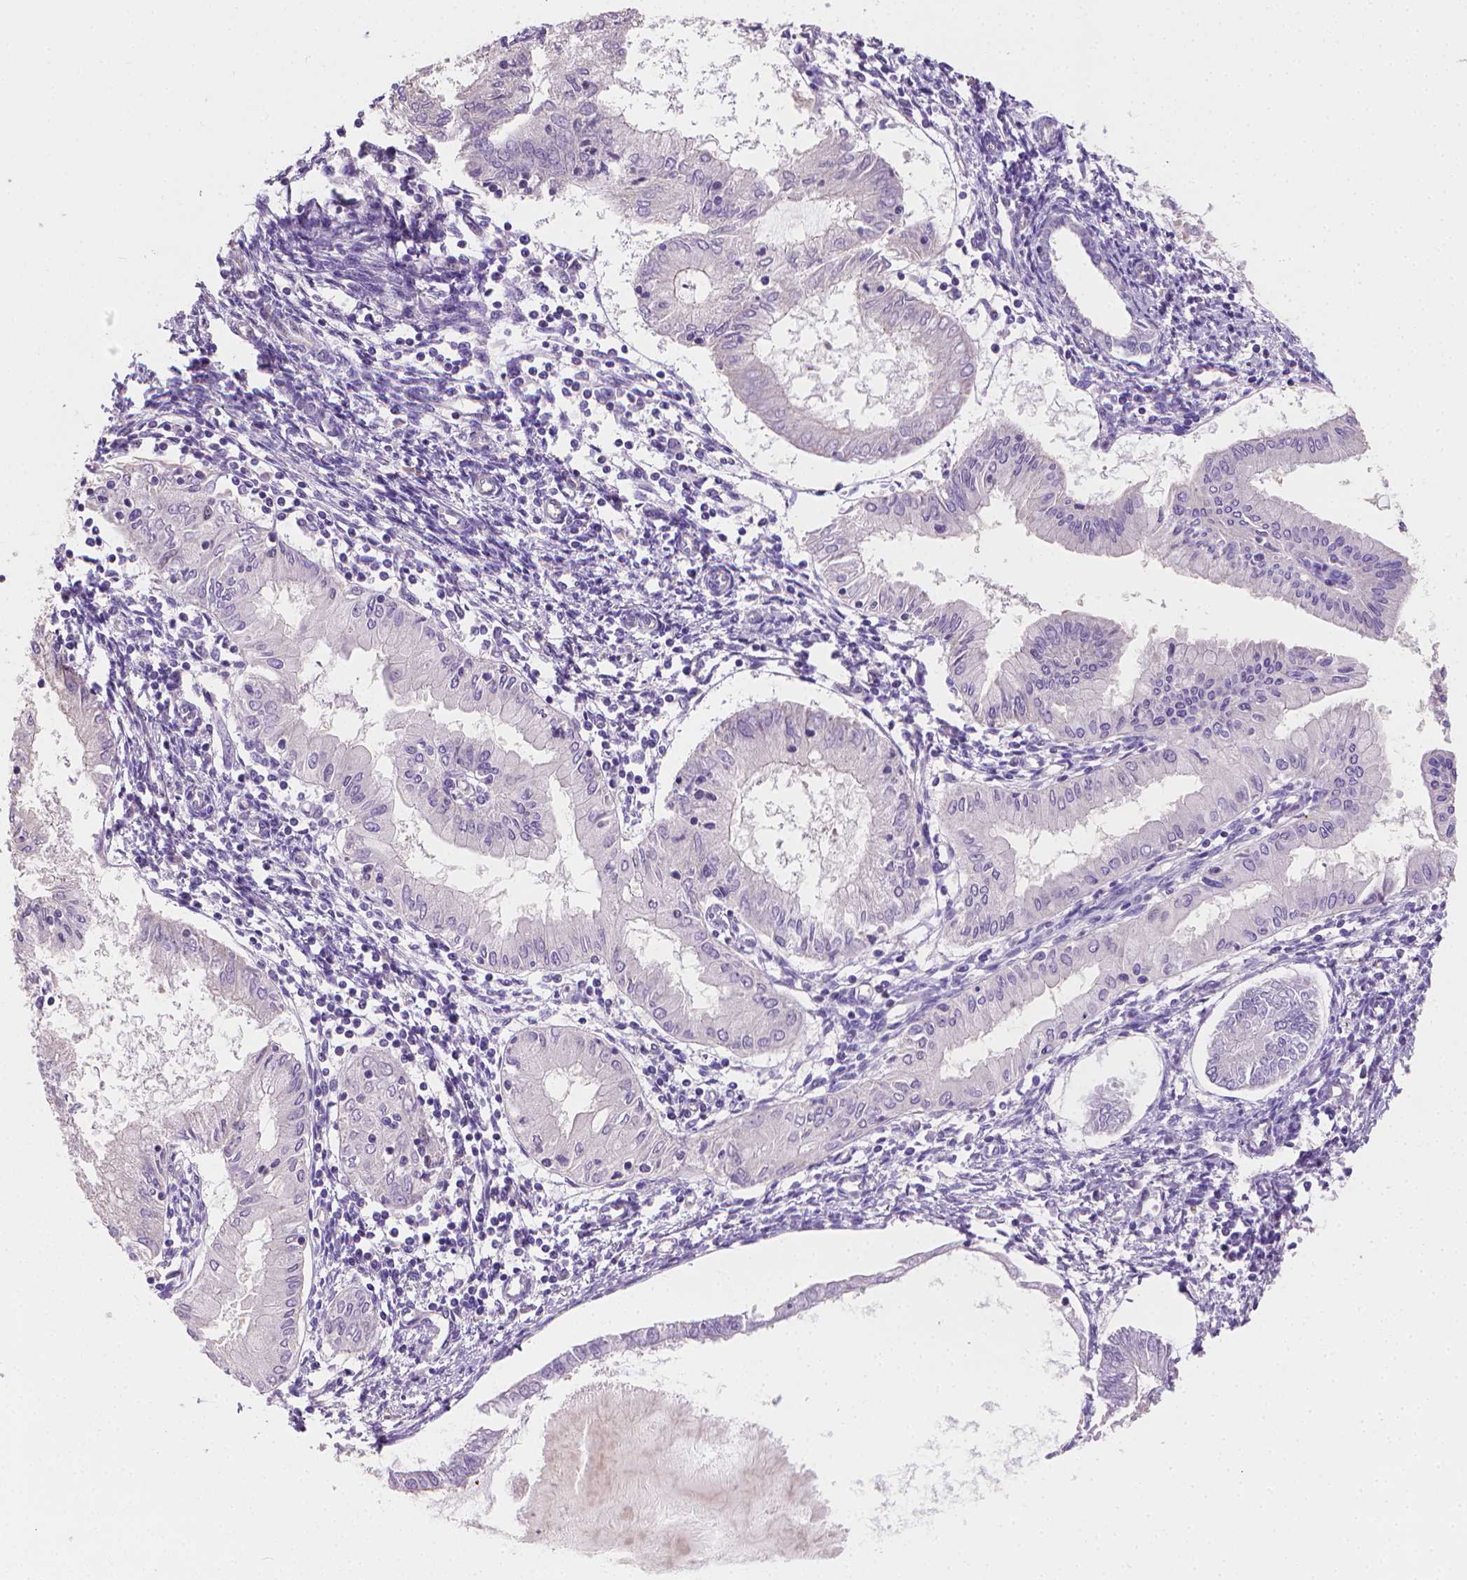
{"staining": {"intensity": "negative", "quantity": "none", "location": "none"}, "tissue": "endometrial cancer", "cell_type": "Tumor cells", "image_type": "cancer", "snomed": [{"axis": "morphology", "description": "Adenocarcinoma, NOS"}, {"axis": "topography", "description": "Endometrium"}], "caption": "Immunohistochemical staining of human endometrial cancer (adenocarcinoma) exhibits no significant positivity in tumor cells.", "gene": "CLXN", "patient": {"sex": "female", "age": 68}}